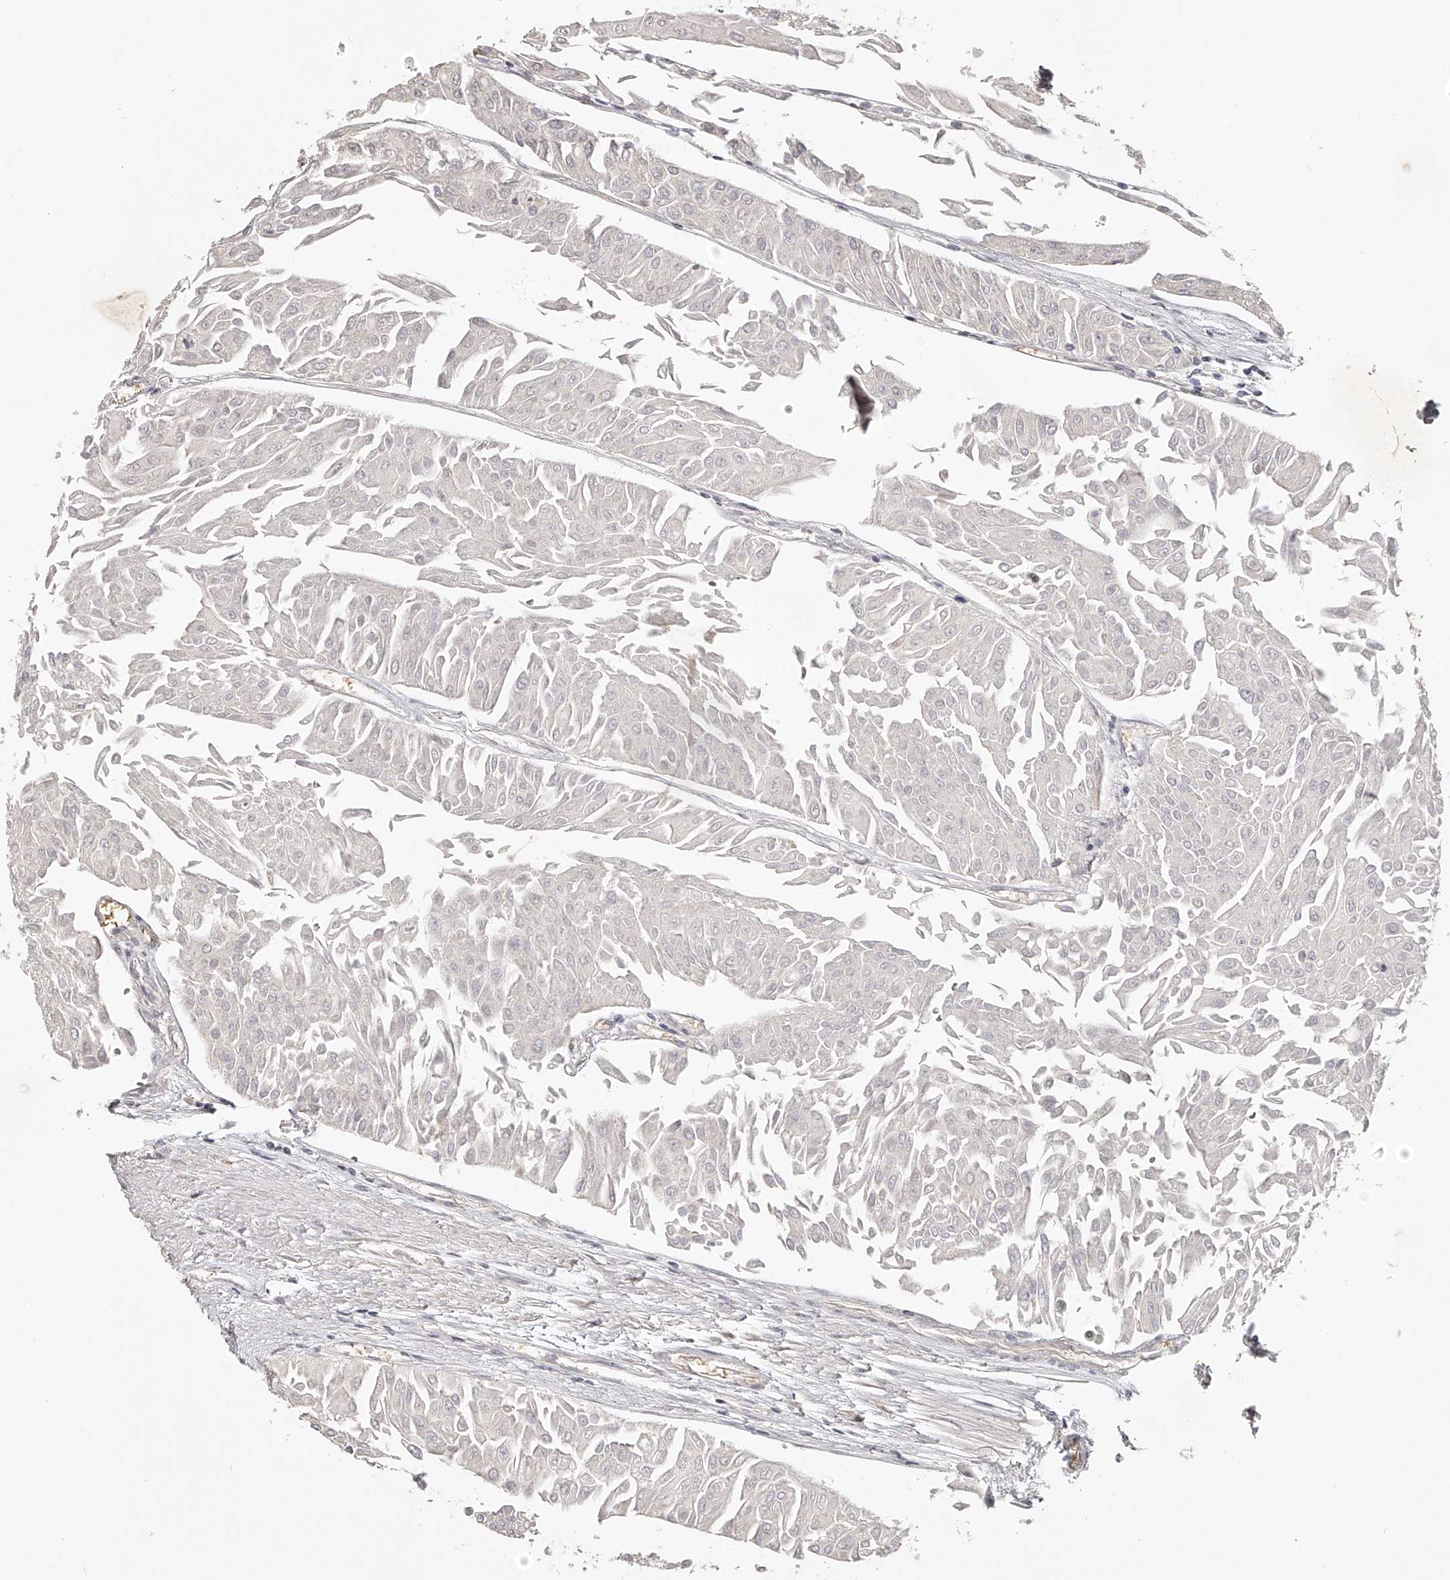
{"staining": {"intensity": "negative", "quantity": "none", "location": "none"}, "tissue": "urothelial cancer", "cell_type": "Tumor cells", "image_type": "cancer", "snomed": [{"axis": "morphology", "description": "Urothelial carcinoma, Low grade"}, {"axis": "topography", "description": "Urinary bladder"}], "caption": "This micrograph is of urothelial cancer stained with IHC to label a protein in brown with the nuclei are counter-stained blue. There is no positivity in tumor cells.", "gene": "ZNF582", "patient": {"sex": "male", "age": 67}}